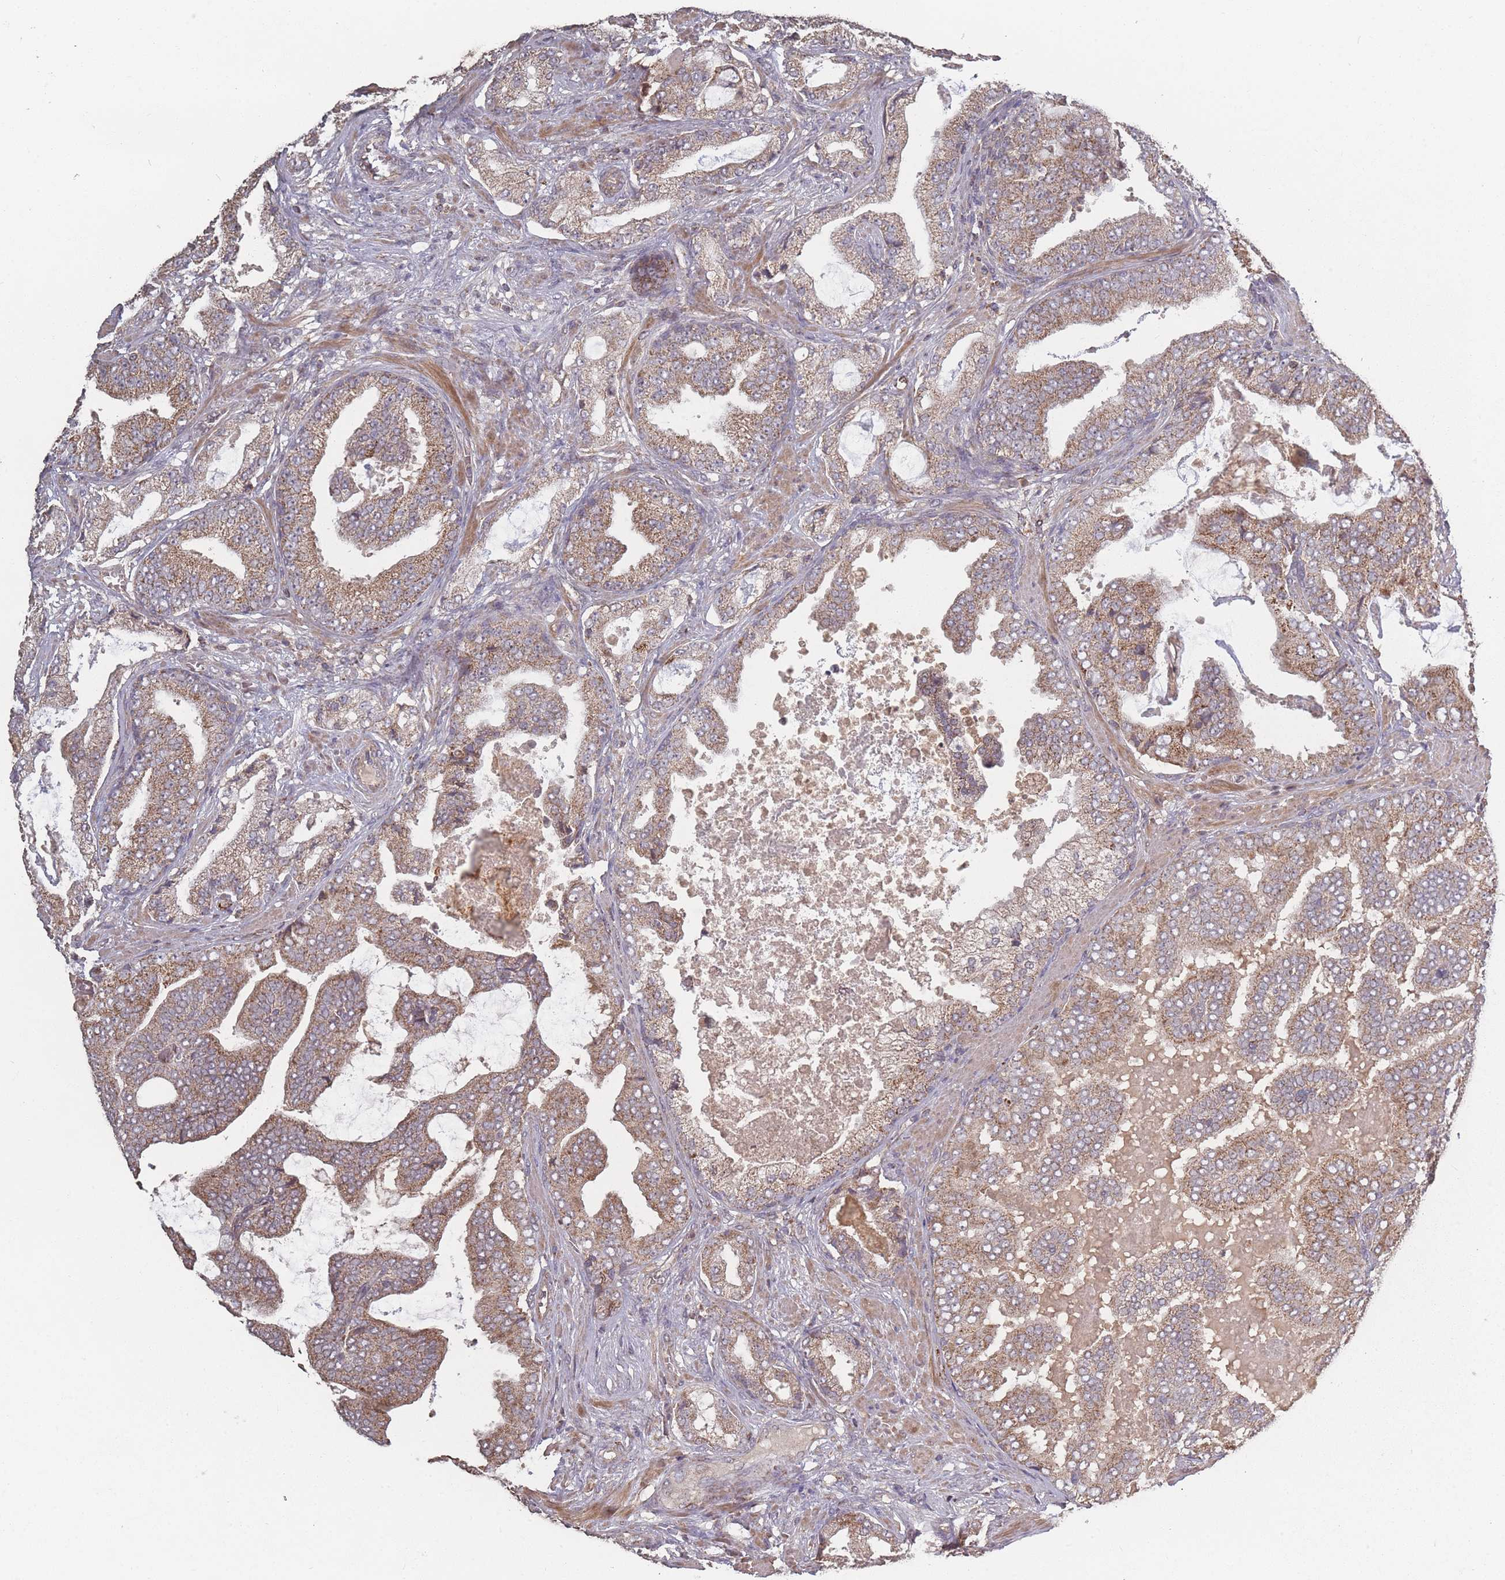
{"staining": {"intensity": "moderate", "quantity": ">75%", "location": "cytoplasmic/membranous"}, "tissue": "prostate cancer", "cell_type": "Tumor cells", "image_type": "cancer", "snomed": [{"axis": "morphology", "description": "Adenocarcinoma, High grade"}, {"axis": "topography", "description": "Prostate"}], "caption": "There is medium levels of moderate cytoplasmic/membranous expression in tumor cells of high-grade adenocarcinoma (prostate), as demonstrated by immunohistochemical staining (brown color).", "gene": "LYRM7", "patient": {"sex": "male", "age": 68}}